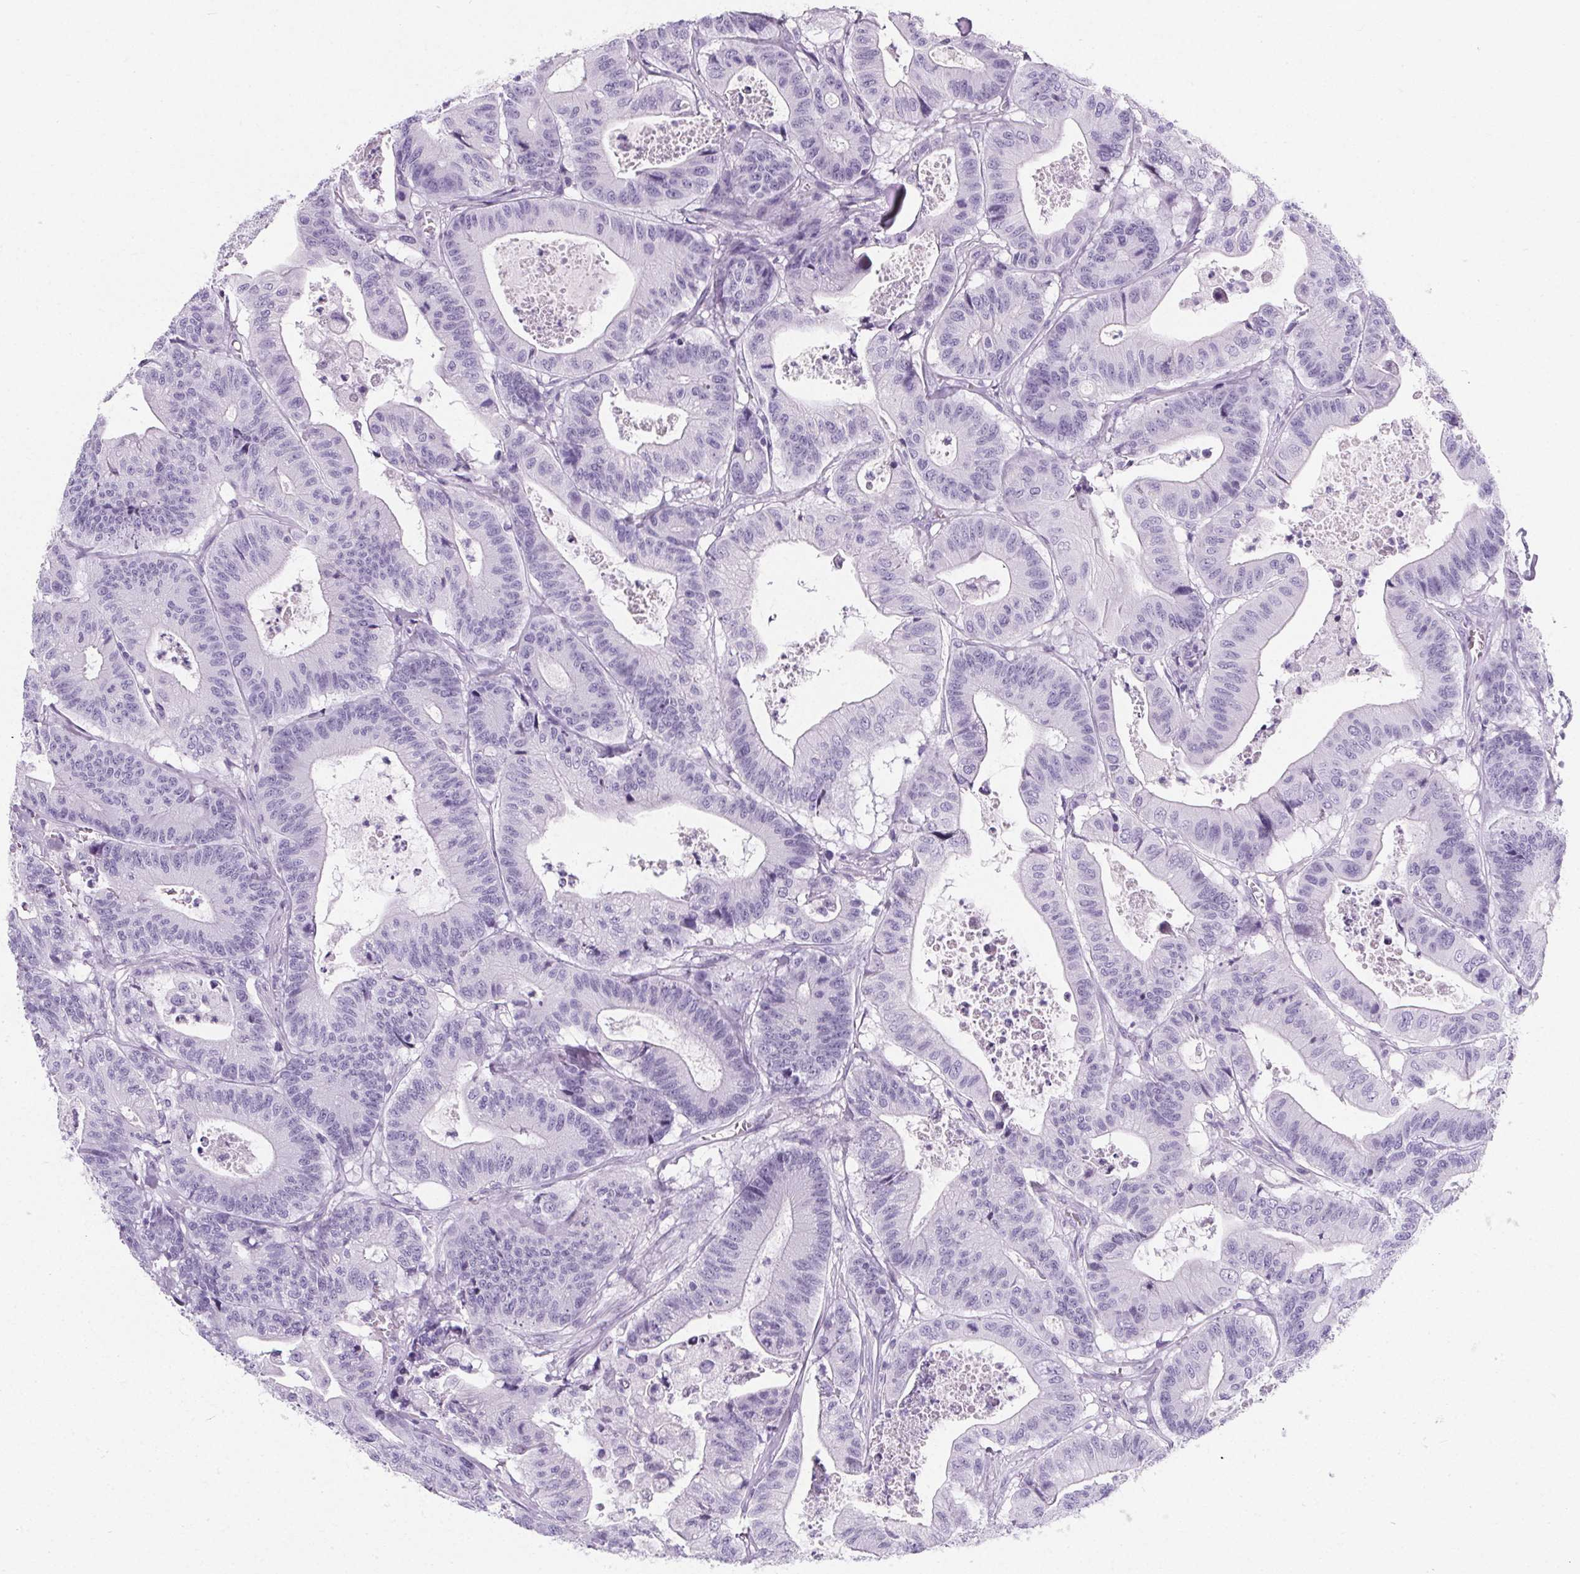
{"staining": {"intensity": "negative", "quantity": "none", "location": "none"}, "tissue": "colorectal cancer", "cell_type": "Tumor cells", "image_type": "cancer", "snomed": [{"axis": "morphology", "description": "Adenocarcinoma, NOS"}, {"axis": "topography", "description": "Colon"}], "caption": "This micrograph is of colorectal cancer stained with immunohistochemistry to label a protein in brown with the nuclei are counter-stained blue. There is no positivity in tumor cells.", "gene": "ADRB1", "patient": {"sex": "female", "age": 84}}